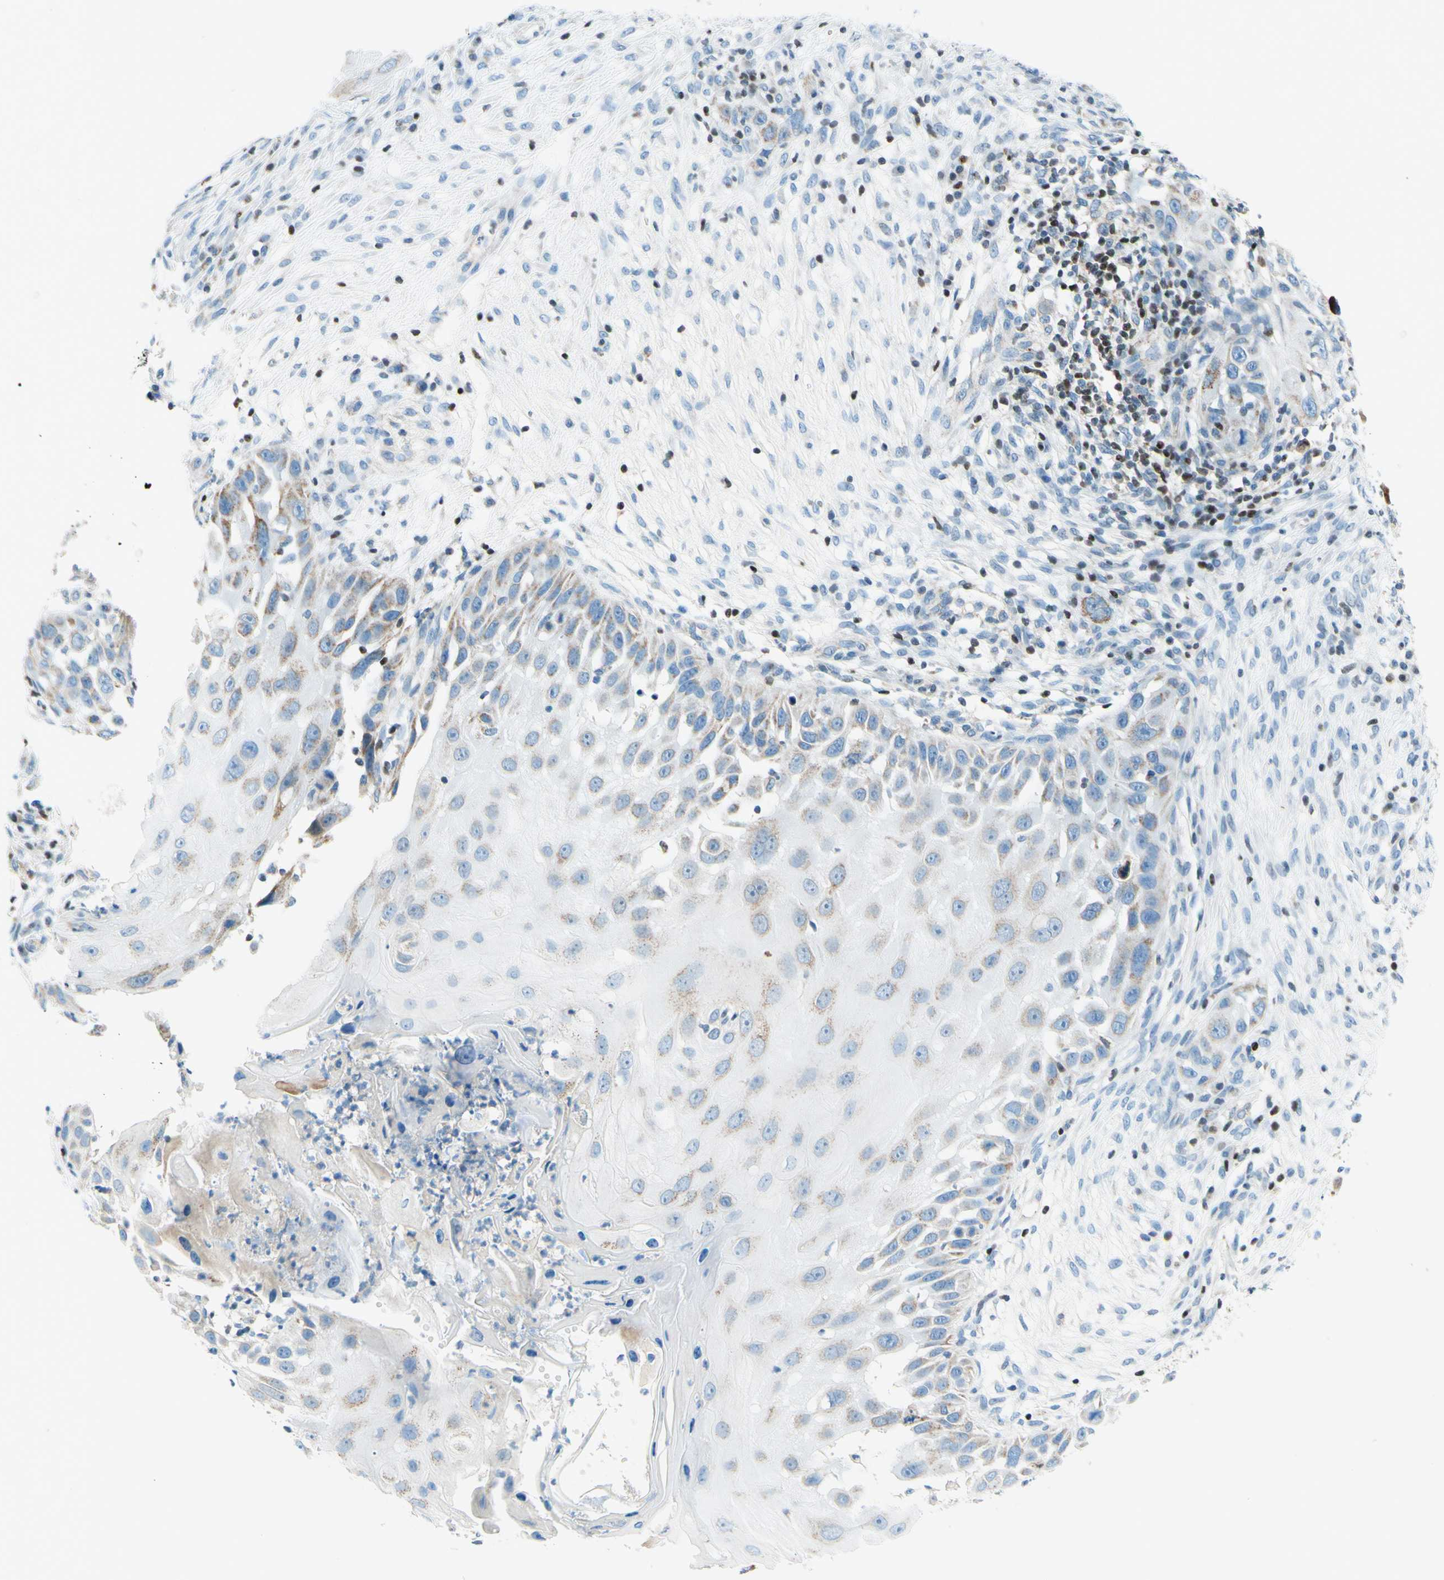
{"staining": {"intensity": "weak", "quantity": "<25%", "location": "cytoplasmic/membranous"}, "tissue": "skin cancer", "cell_type": "Tumor cells", "image_type": "cancer", "snomed": [{"axis": "morphology", "description": "Squamous cell carcinoma, NOS"}, {"axis": "topography", "description": "Skin"}], "caption": "DAB immunohistochemical staining of human skin cancer exhibits no significant positivity in tumor cells.", "gene": "CBX7", "patient": {"sex": "female", "age": 44}}